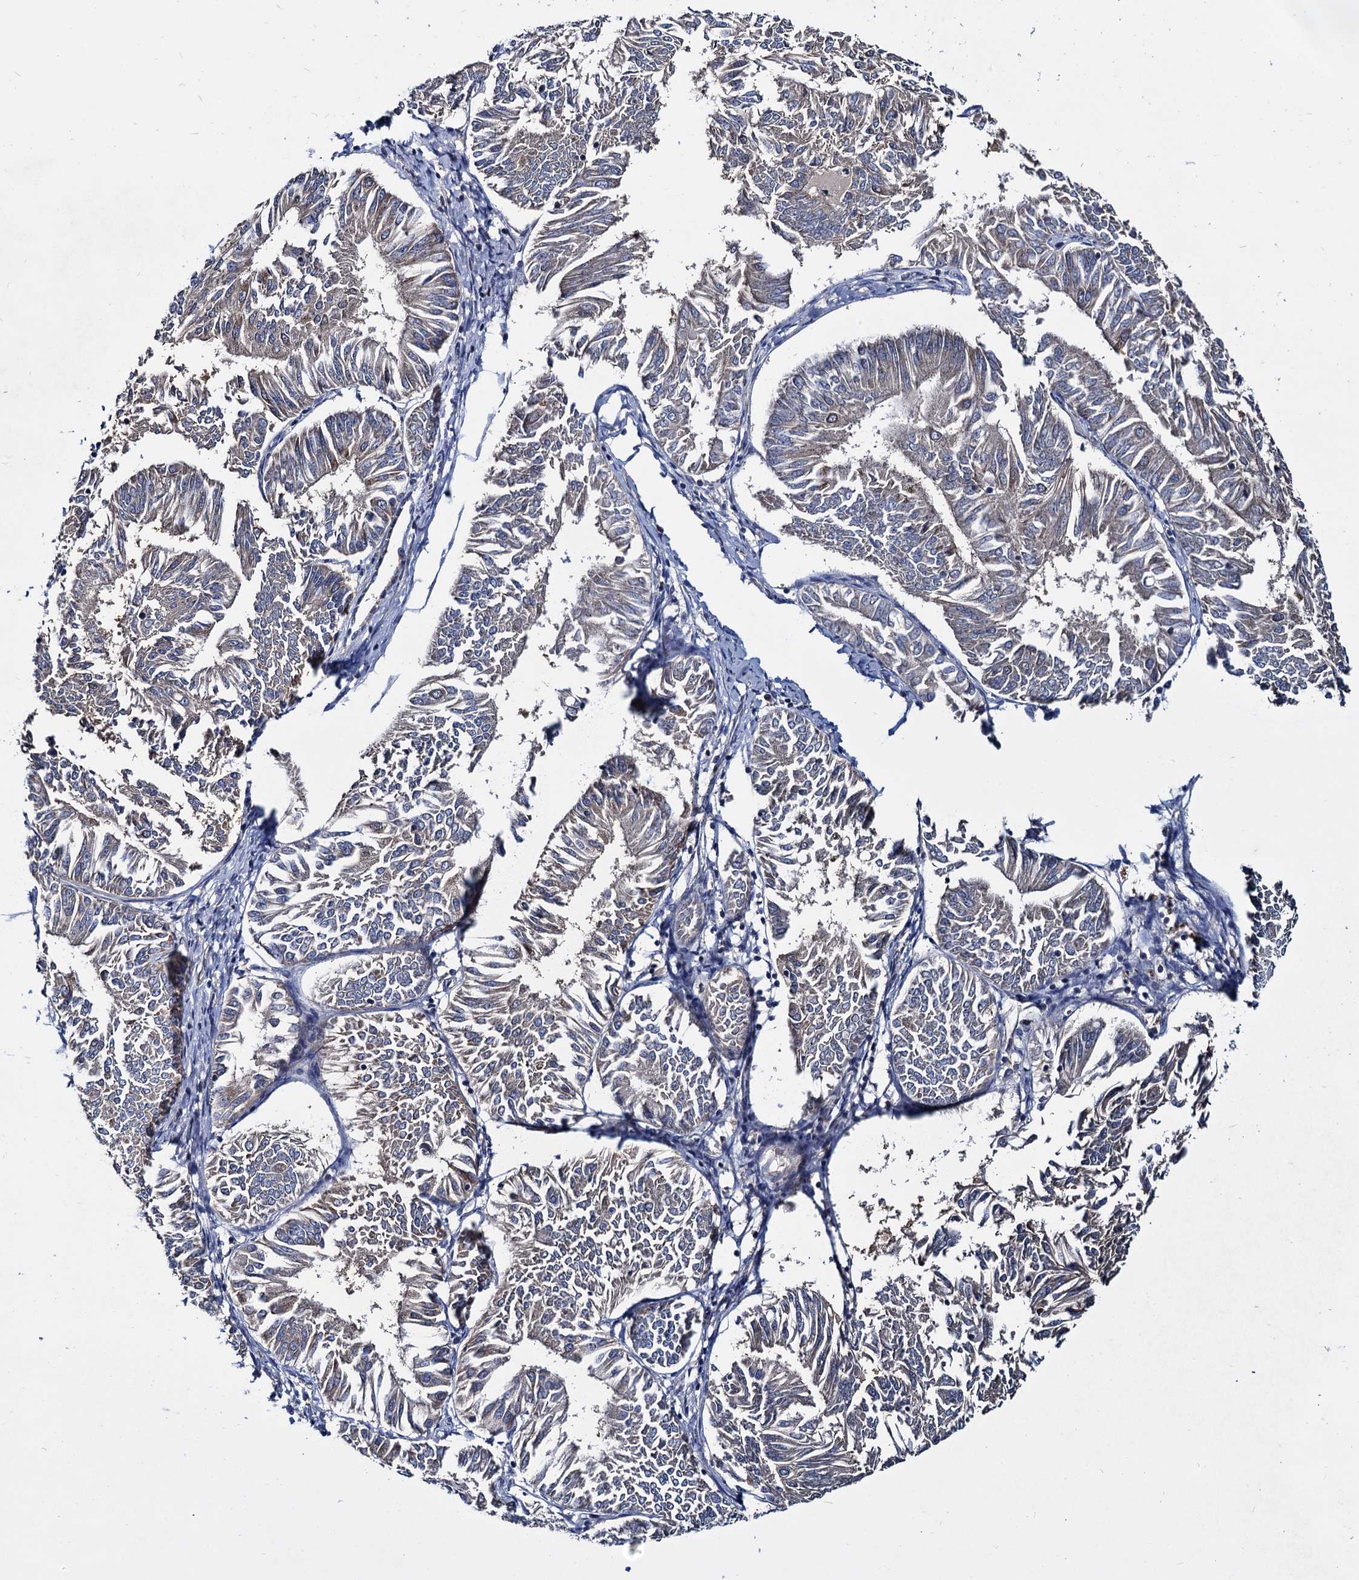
{"staining": {"intensity": "negative", "quantity": "none", "location": "none"}, "tissue": "endometrial cancer", "cell_type": "Tumor cells", "image_type": "cancer", "snomed": [{"axis": "morphology", "description": "Adenocarcinoma, NOS"}, {"axis": "topography", "description": "Endometrium"}], "caption": "This is an IHC photomicrograph of human endometrial cancer (adenocarcinoma). There is no staining in tumor cells.", "gene": "CEP192", "patient": {"sex": "female", "age": 58}}